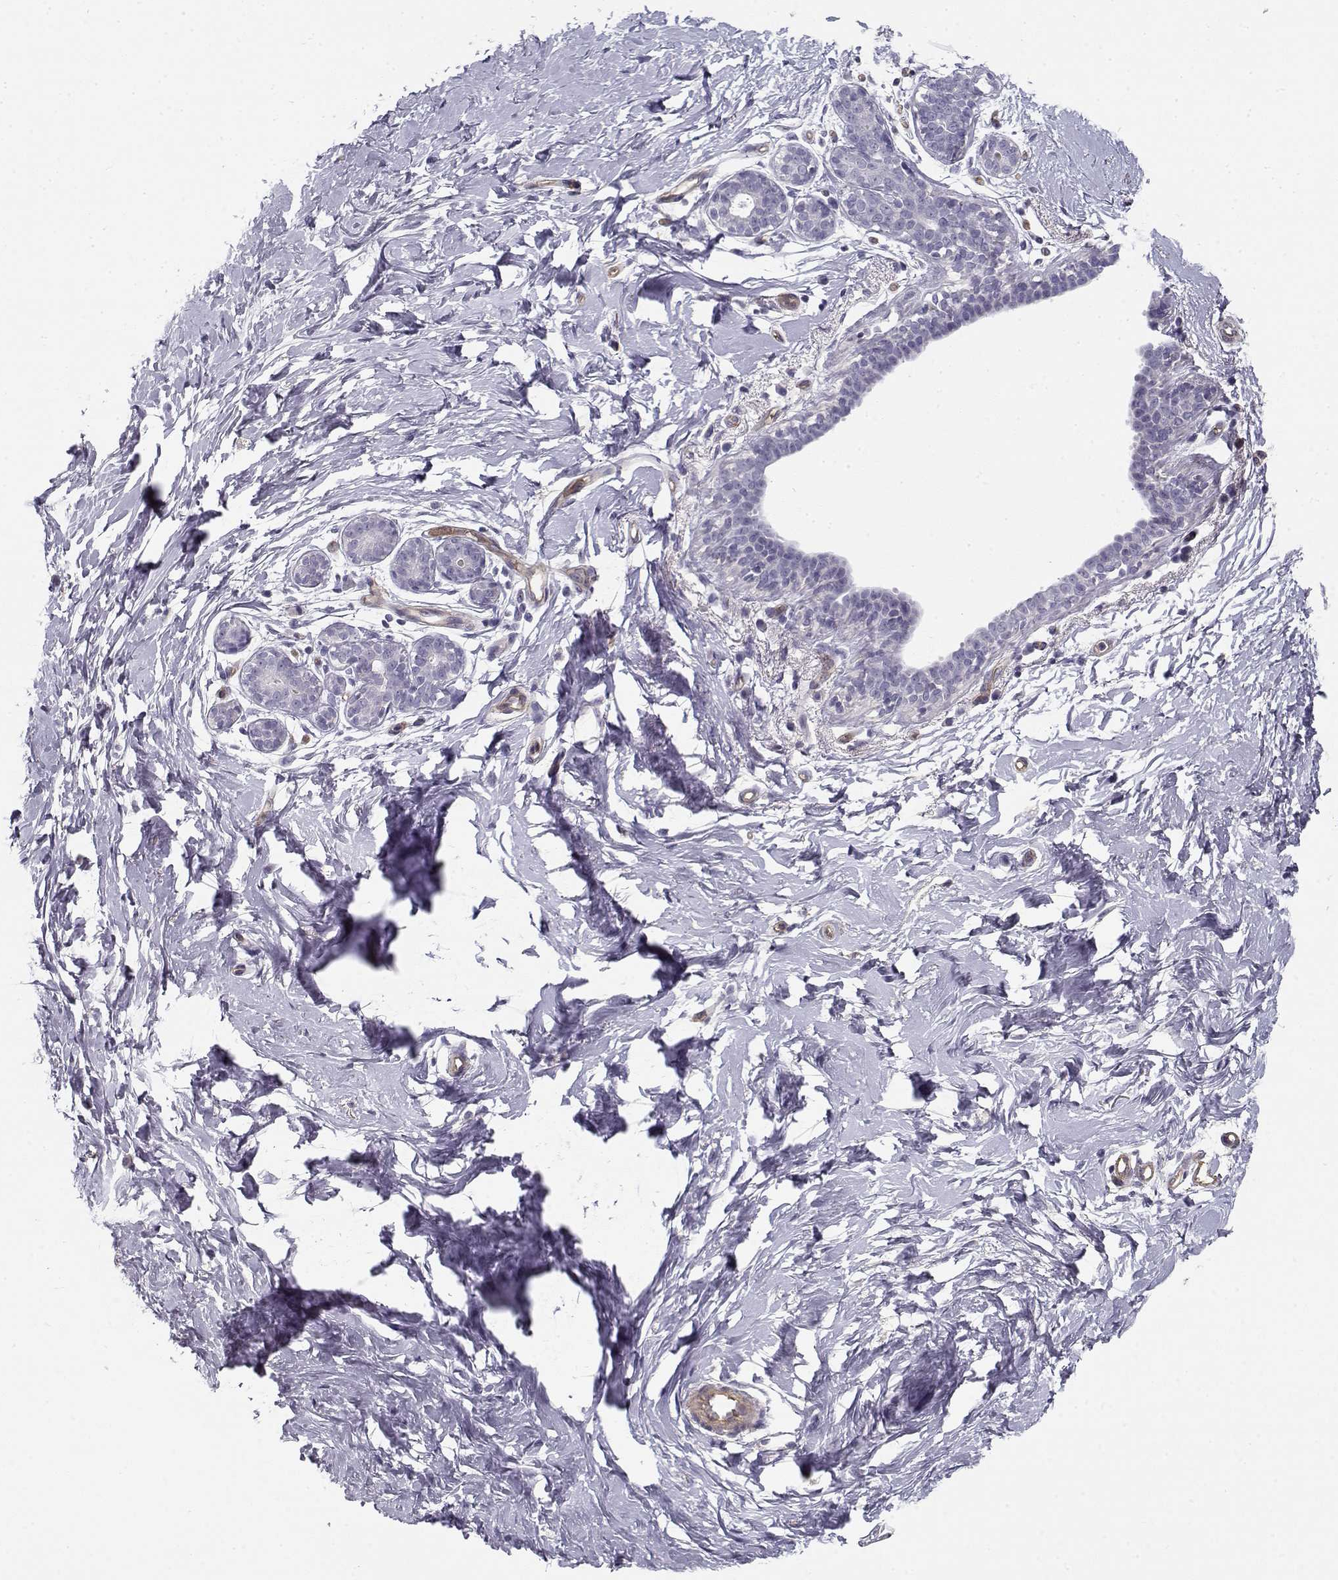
{"staining": {"intensity": "negative", "quantity": "none", "location": "none"}, "tissue": "breast", "cell_type": "Adipocytes", "image_type": "normal", "snomed": [{"axis": "morphology", "description": "Normal tissue, NOS"}, {"axis": "topography", "description": "Breast"}], "caption": "This is an IHC photomicrograph of normal breast. There is no staining in adipocytes.", "gene": "MYO1A", "patient": {"sex": "female", "age": 37}}